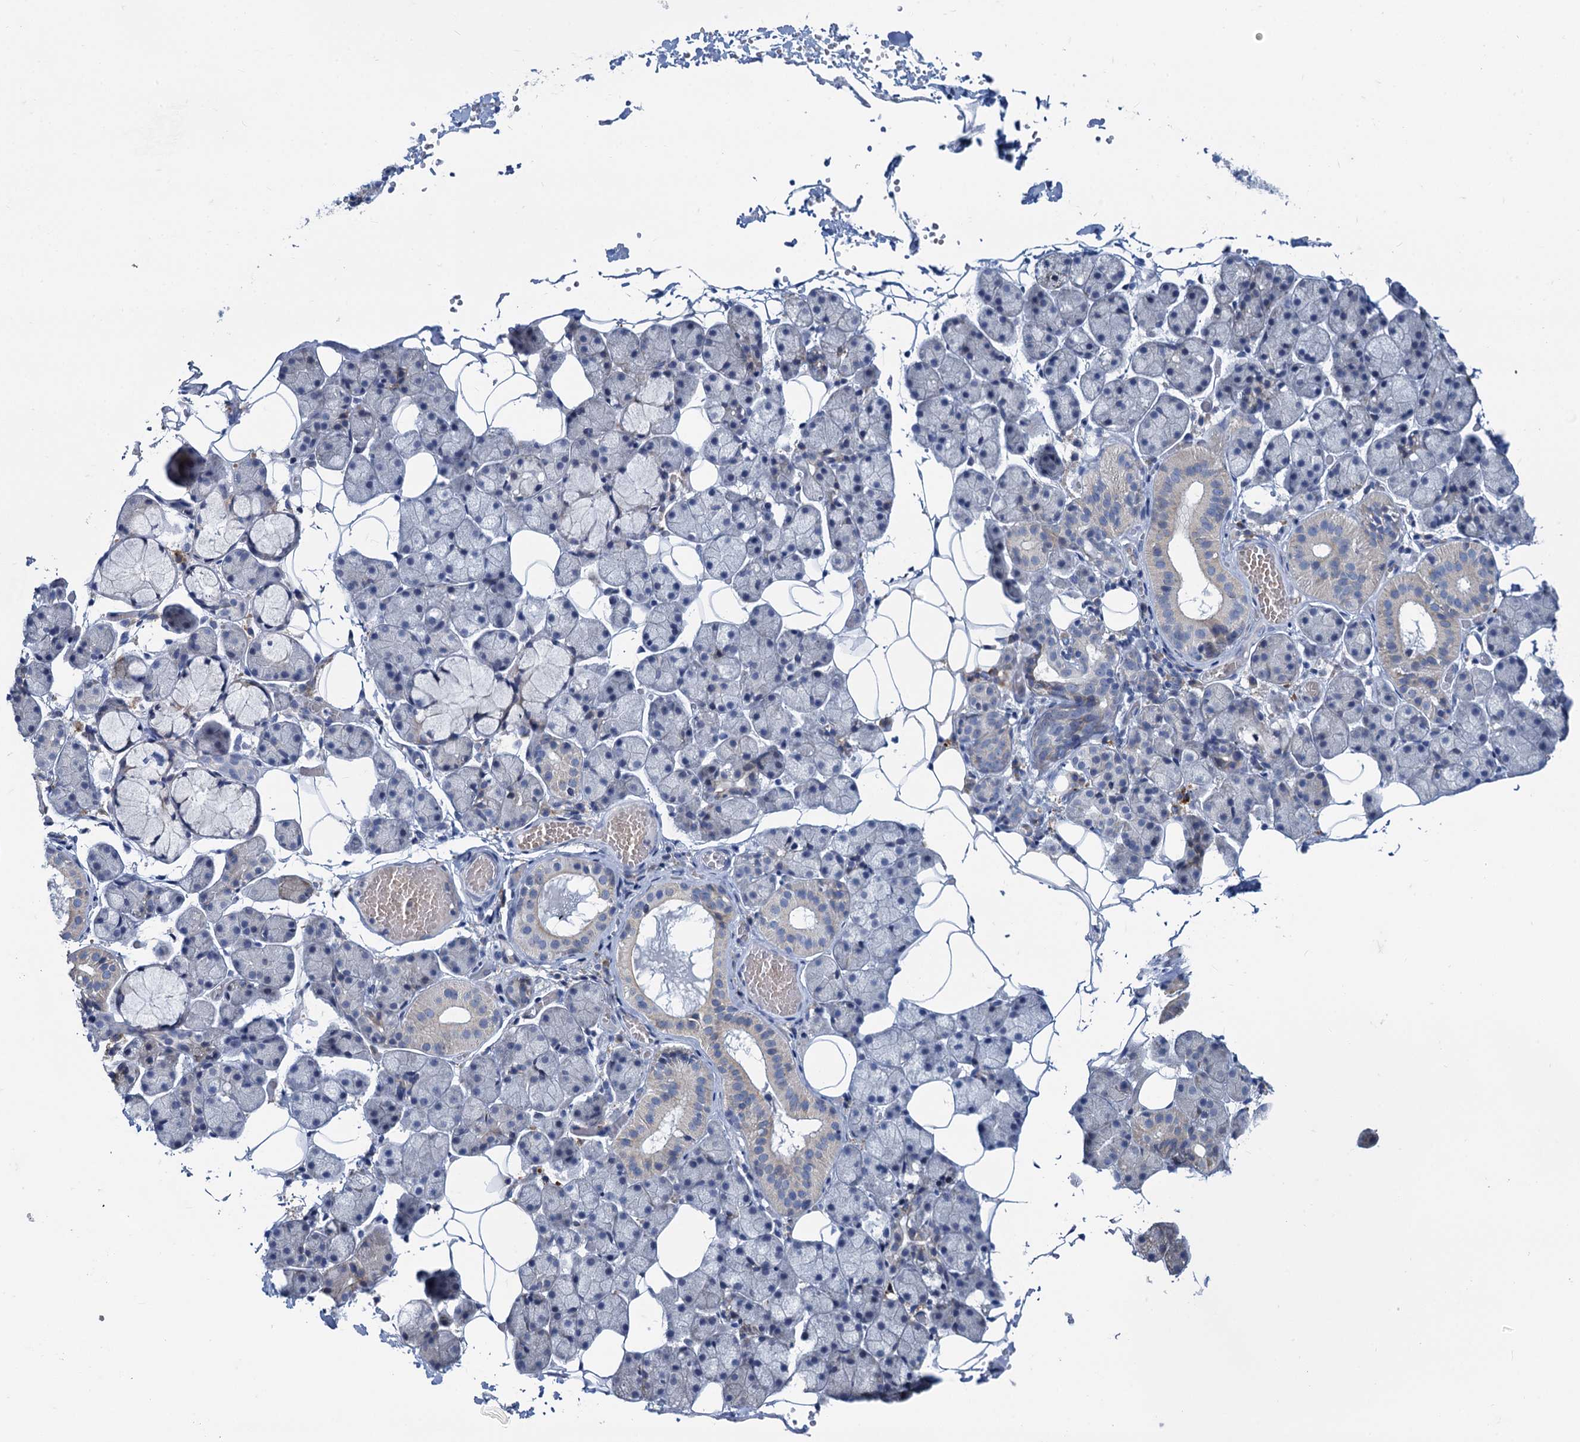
{"staining": {"intensity": "negative", "quantity": "none", "location": "none"}, "tissue": "salivary gland", "cell_type": "Glandular cells", "image_type": "normal", "snomed": [{"axis": "morphology", "description": "Normal tissue, NOS"}, {"axis": "topography", "description": "Salivary gland"}], "caption": "An IHC photomicrograph of normal salivary gland is shown. There is no staining in glandular cells of salivary gland. The staining is performed using DAB (3,3'-diaminobenzidine) brown chromogen with nuclei counter-stained in using hematoxylin.", "gene": "PRSS35", "patient": {"sex": "female", "age": 33}}